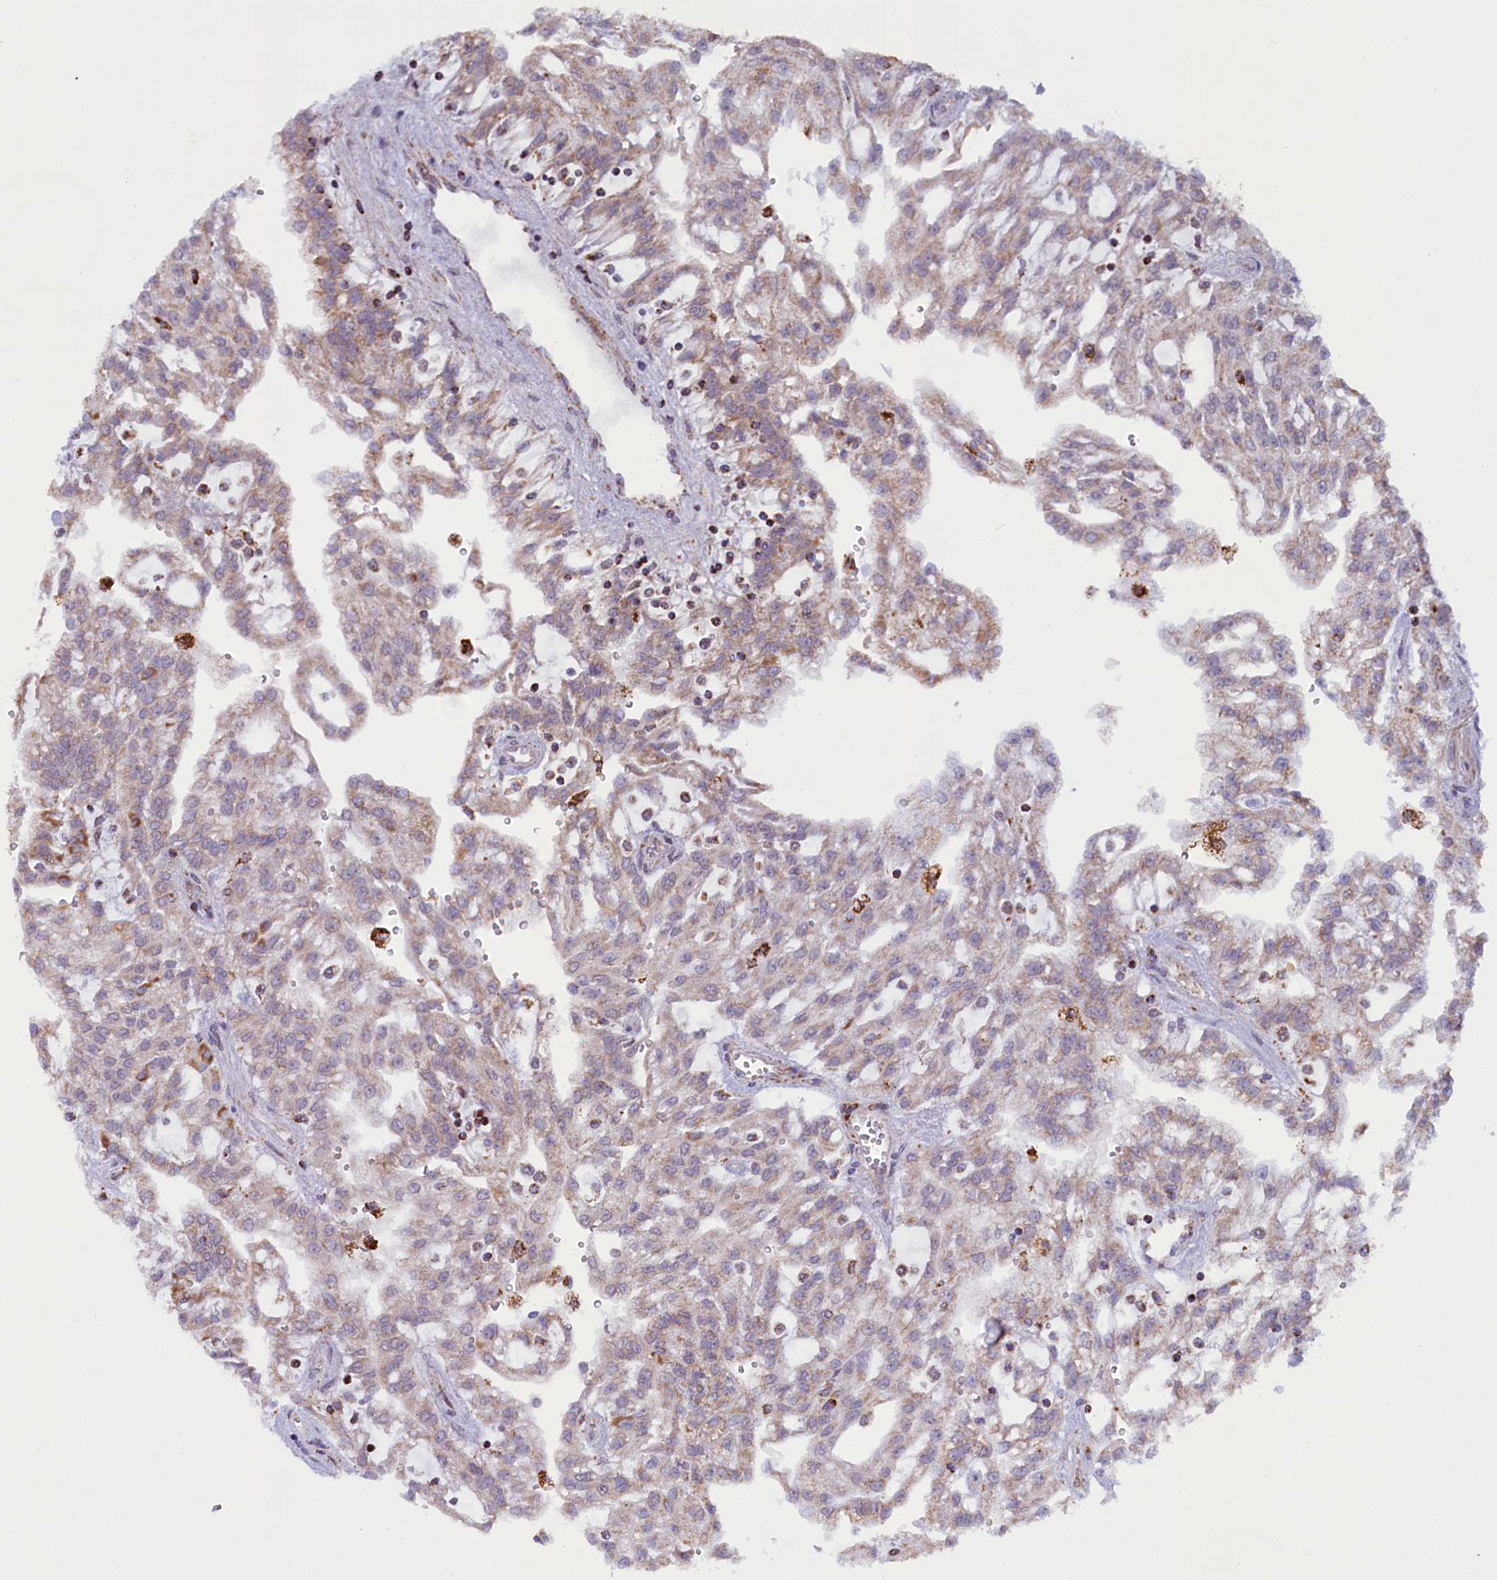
{"staining": {"intensity": "weak", "quantity": "25%-75%", "location": "cytoplasmic/membranous"}, "tissue": "renal cancer", "cell_type": "Tumor cells", "image_type": "cancer", "snomed": [{"axis": "morphology", "description": "Adenocarcinoma, NOS"}, {"axis": "topography", "description": "Kidney"}], "caption": "Brown immunohistochemical staining in adenocarcinoma (renal) reveals weak cytoplasmic/membranous staining in approximately 25%-75% of tumor cells.", "gene": "DYNC2H1", "patient": {"sex": "male", "age": 63}}